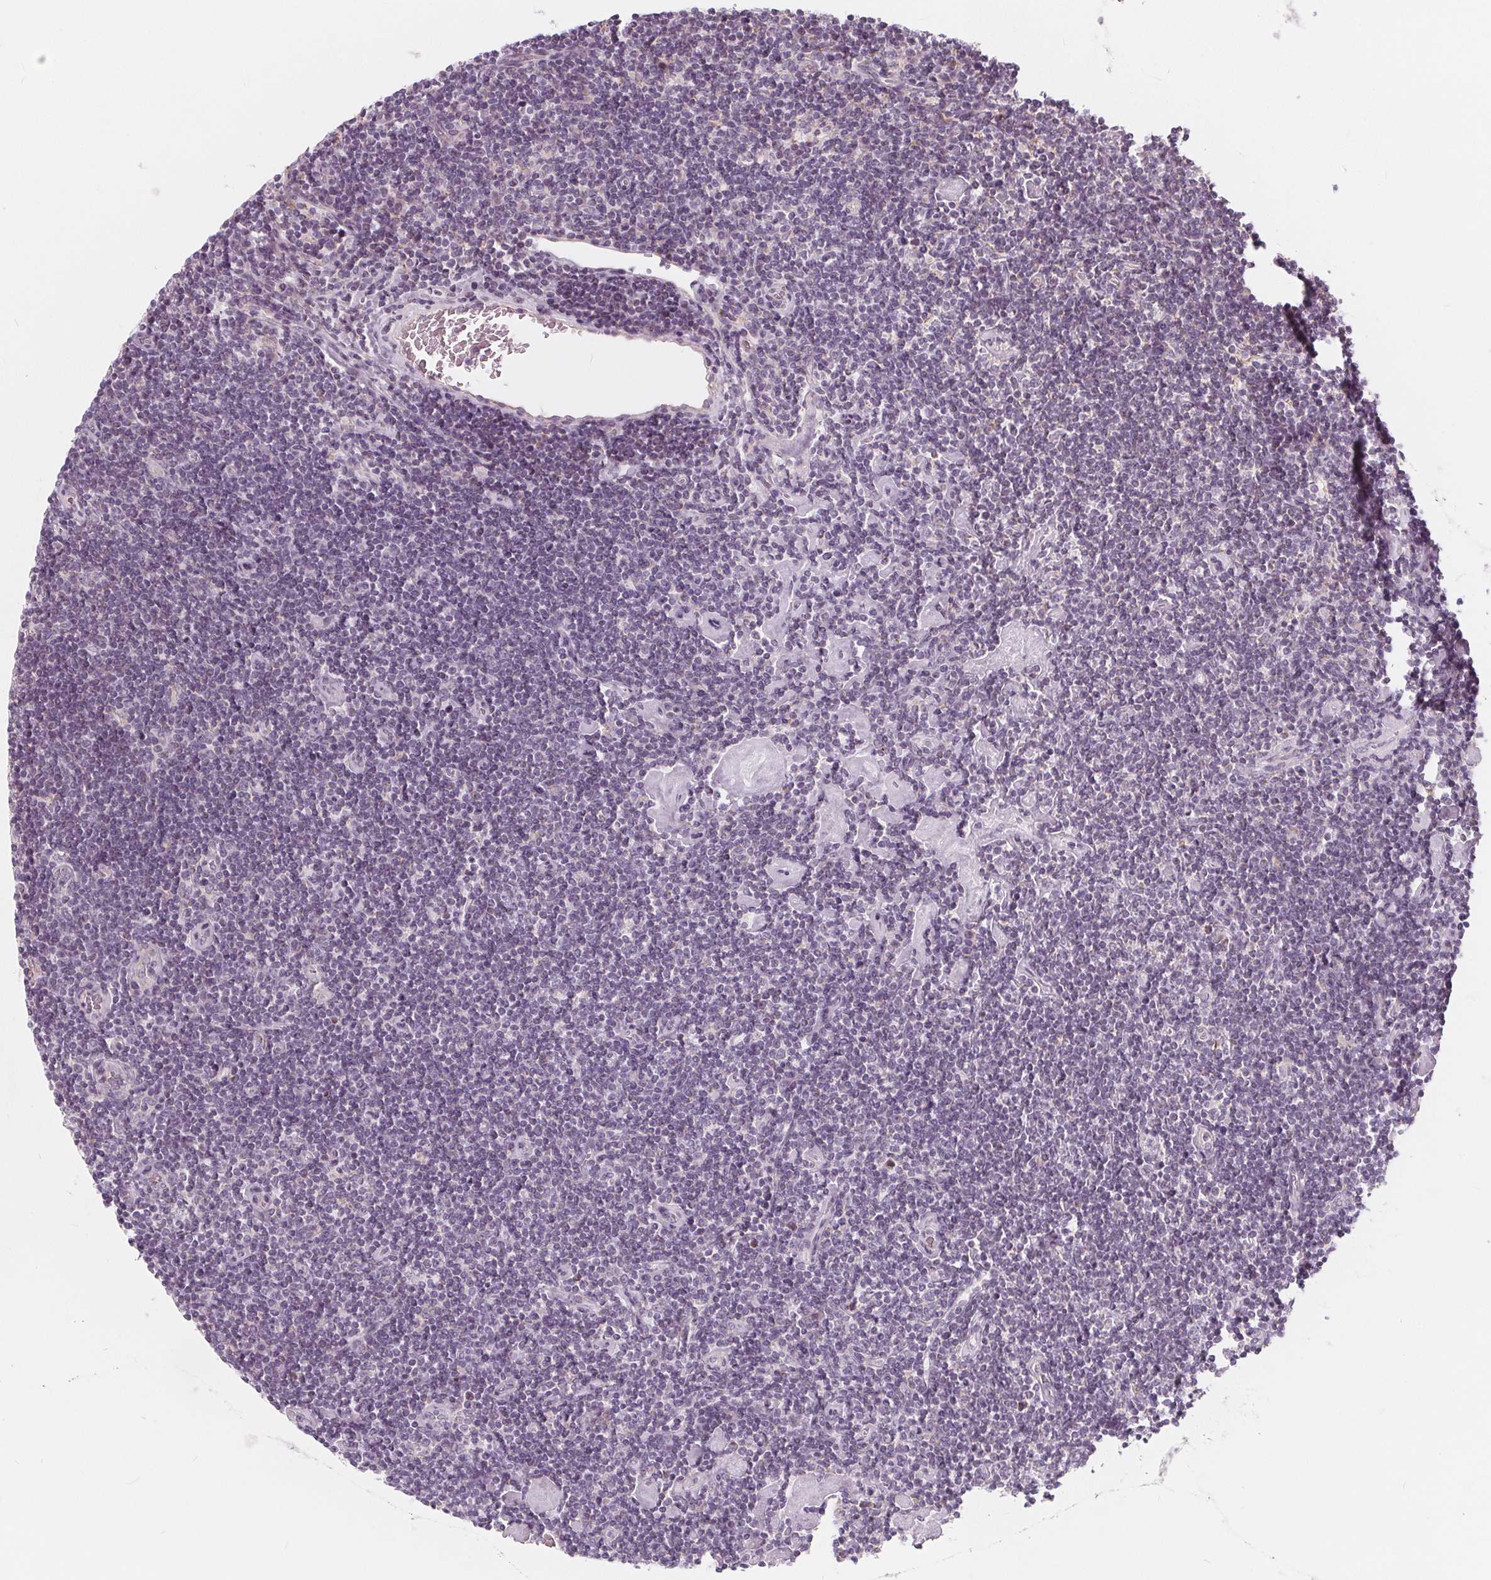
{"staining": {"intensity": "negative", "quantity": "none", "location": "none"}, "tissue": "lymphoma", "cell_type": "Tumor cells", "image_type": "cancer", "snomed": [{"axis": "morphology", "description": "Hodgkin's disease, NOS"}, {"axis": "topography", "description": "Lymph node"}], "caption": "The micrograph shows no significant positivity in tumor cells of Hodgkin's disease. The staining was performed using DAB (3,3'-diaminobenzidine) to visualize the protein expression in brown, while the nuclei were stained in blue with hematoxylin (Magnification: 20x).", "gene": "NUP210L", "patient": {"sex": "male", "age": 40}}